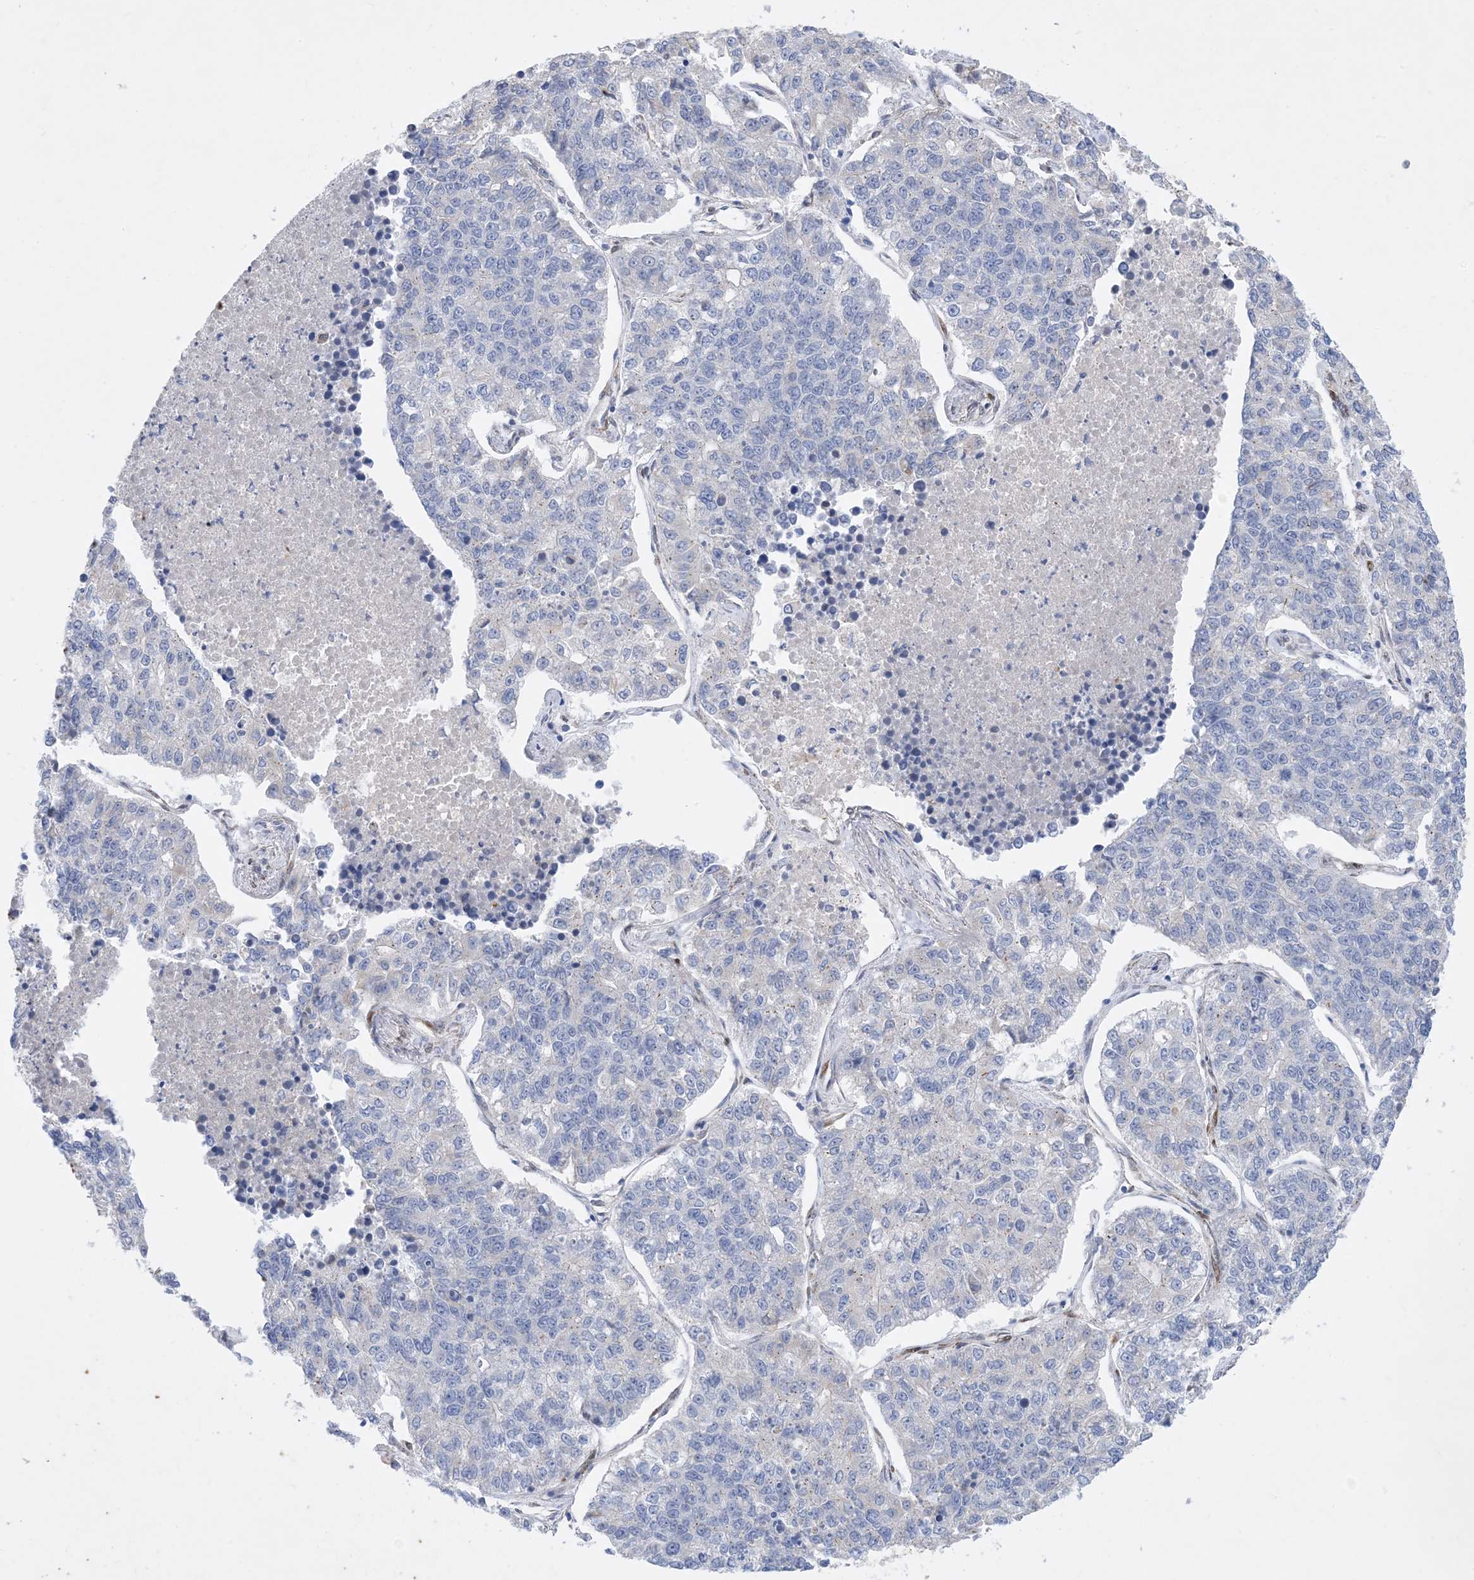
{"staining": {"intensity": "negative", "quantity": "none", "location": "none"}, "tissue": "lung cancer", "cell_type": "Tumor cells", "image_type": "cancer", "snomed": [{"axis": "morphology", "description": "Adenocarcinoma, NOS"}, {"axis": "topography", "description": "Lung"}], "caption": "Immunohistochemistry (IHC) image of neoplastic tissue: lung cancer stained with DAB (3,3'-diaminobenzidine) shows no significant protein positivity in tumor cells.", "gene": "RBMS3", "patient": {"sex": "male", "age": 49}}